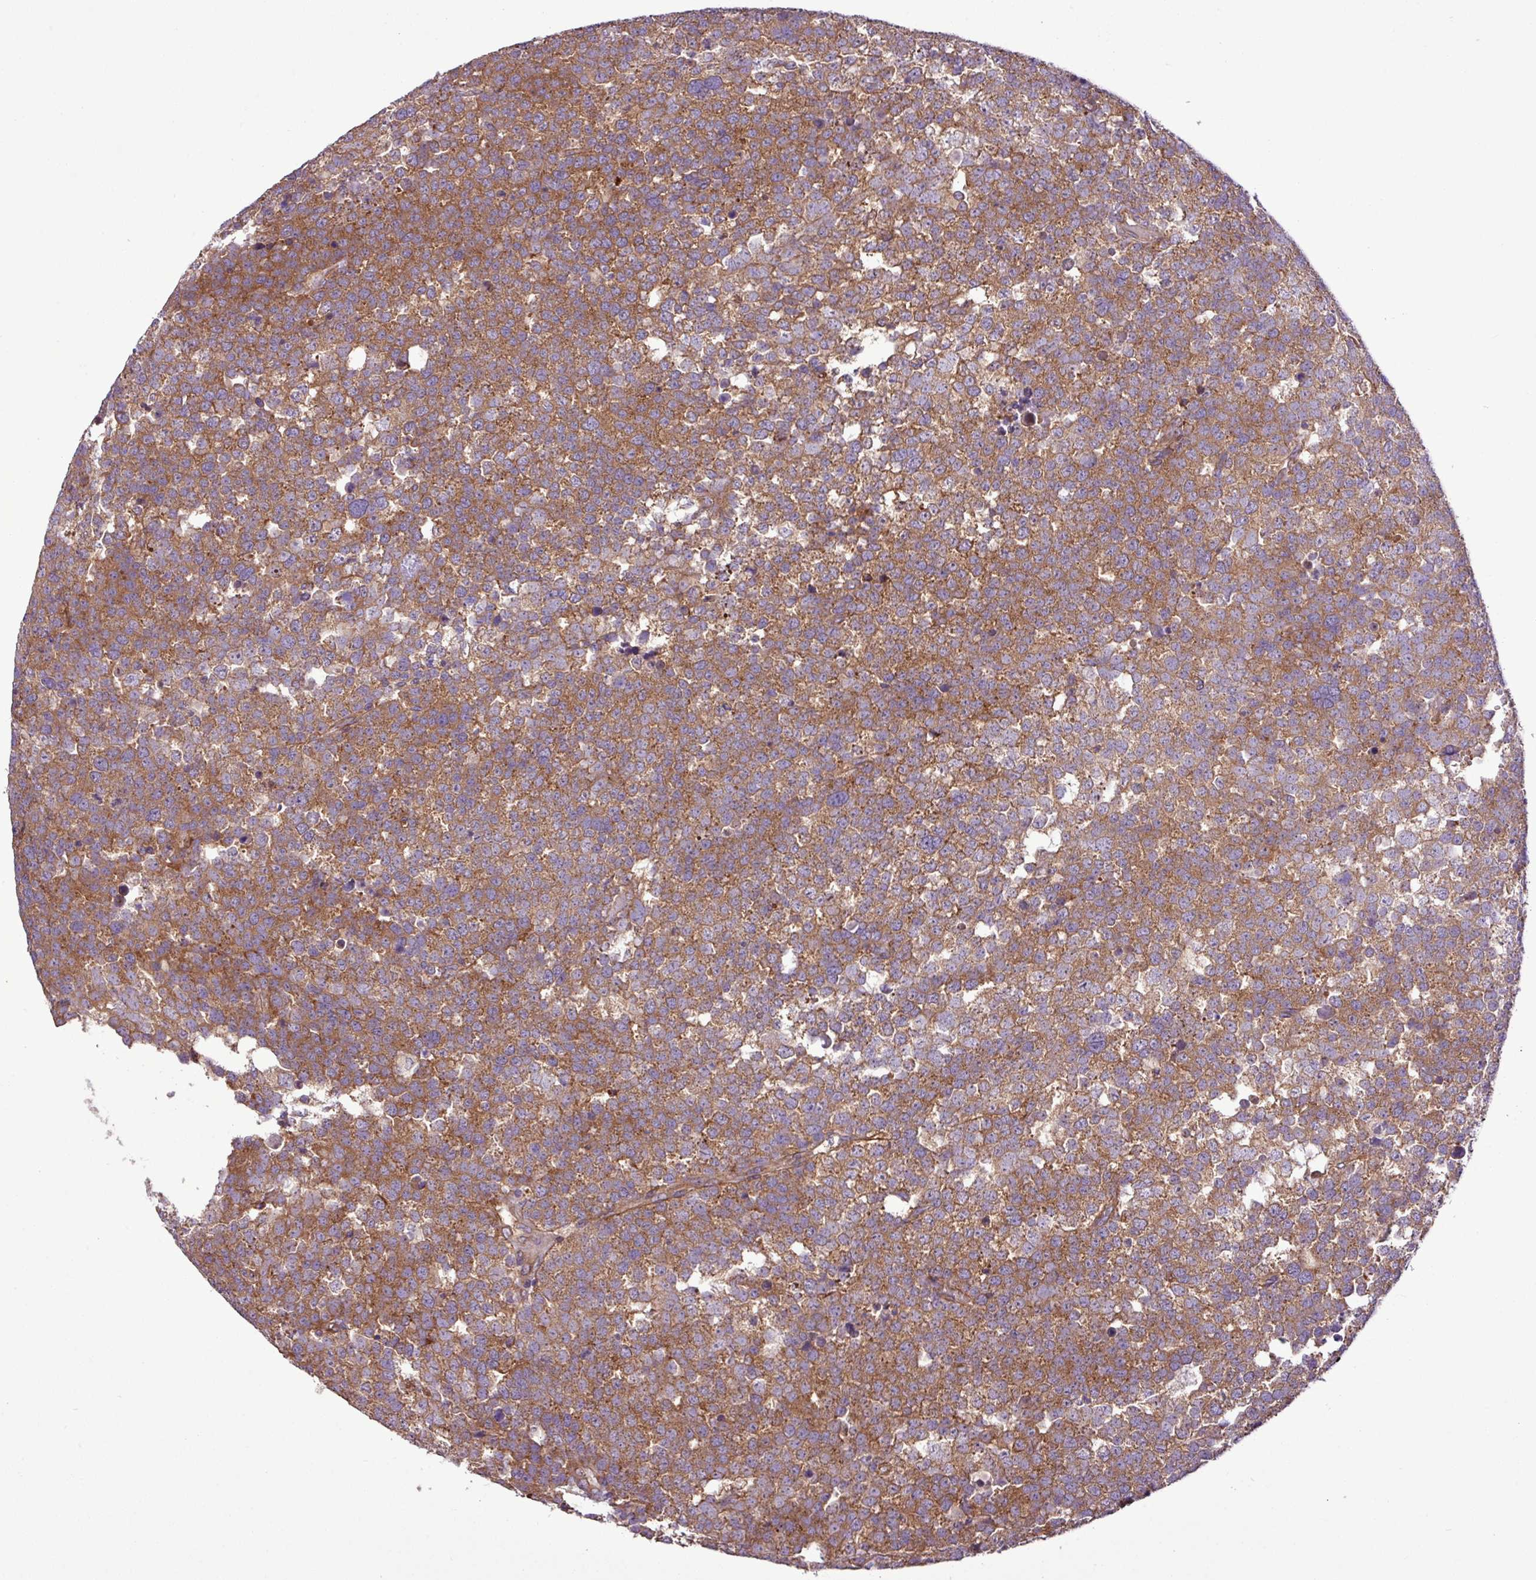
{"staining": {"intensity": "moderate", "quantity": ">75%", "location": "cytoplasmic/membranous"}, "tissue": "testis cancer", "cell_type": "Tumor cells", "image_type": "cancer", "snomed": [{"axis": "morphology", "description": "Seminoma, NOS"}, {"axis": "topography", "description": "Testis"}], "caption": "Immunohistochemistry (DAB) staining of human testis cancer reveals moderate cytoplasmic/membranous protein positivity in about >75% of tumor cells. The protein of interest is stained brown, and the nuclei are stained in blue (DAB (3,3'-diaminobenzidine) IHC with brightfield microscopy, high magnification).", "gene": "RPL13", "patient": {"sex": "male", "age": 71}}